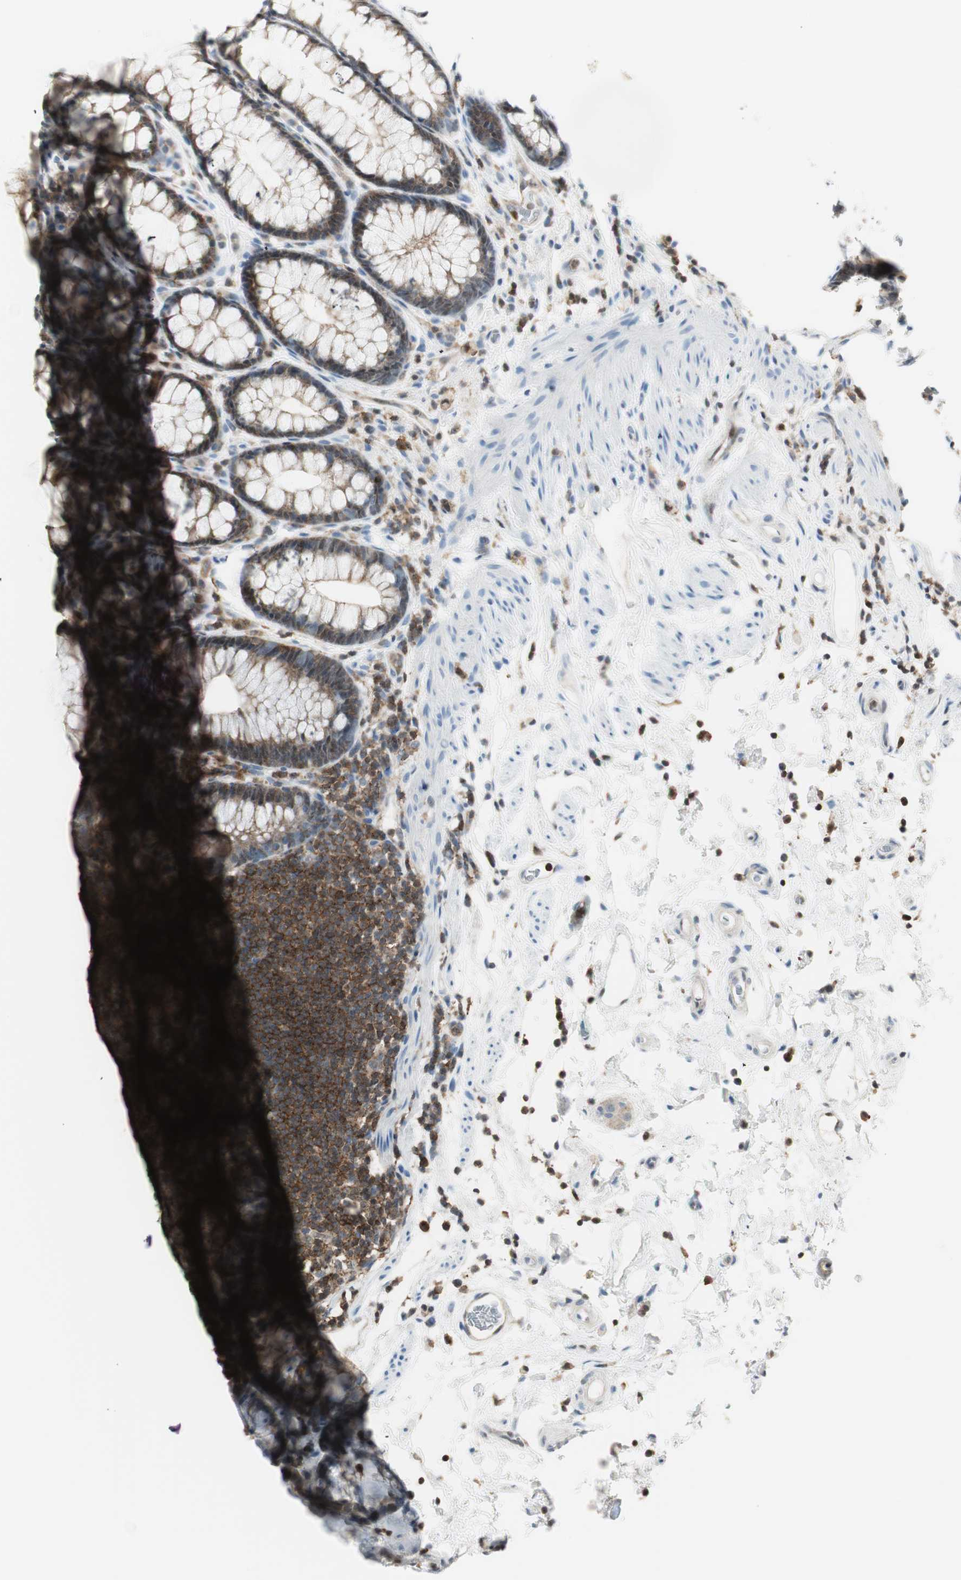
{"staining": {"intensity": "moderate", "quantity": ">75%", "location": "cytoplasmic/membranous"}, "tissue": "rectum", "cell_type": "Glandular cells", "image_type": "normal", "snomed": [{"axis": "morphology", "description": "Normal tissue, NOS"}, {"axis": "topography", "description": "Rectum"}], "caption": "Immunohistochemistry (IHC) micrograph of benign human rectum stained for a protein (brown), which demonstrates medium levels of moderate cytoplasmic/membranous staining in approximately >75% of glandular cells.", "gene": "PPP1CA", "patient": {"sex": "male", "age": 92}}